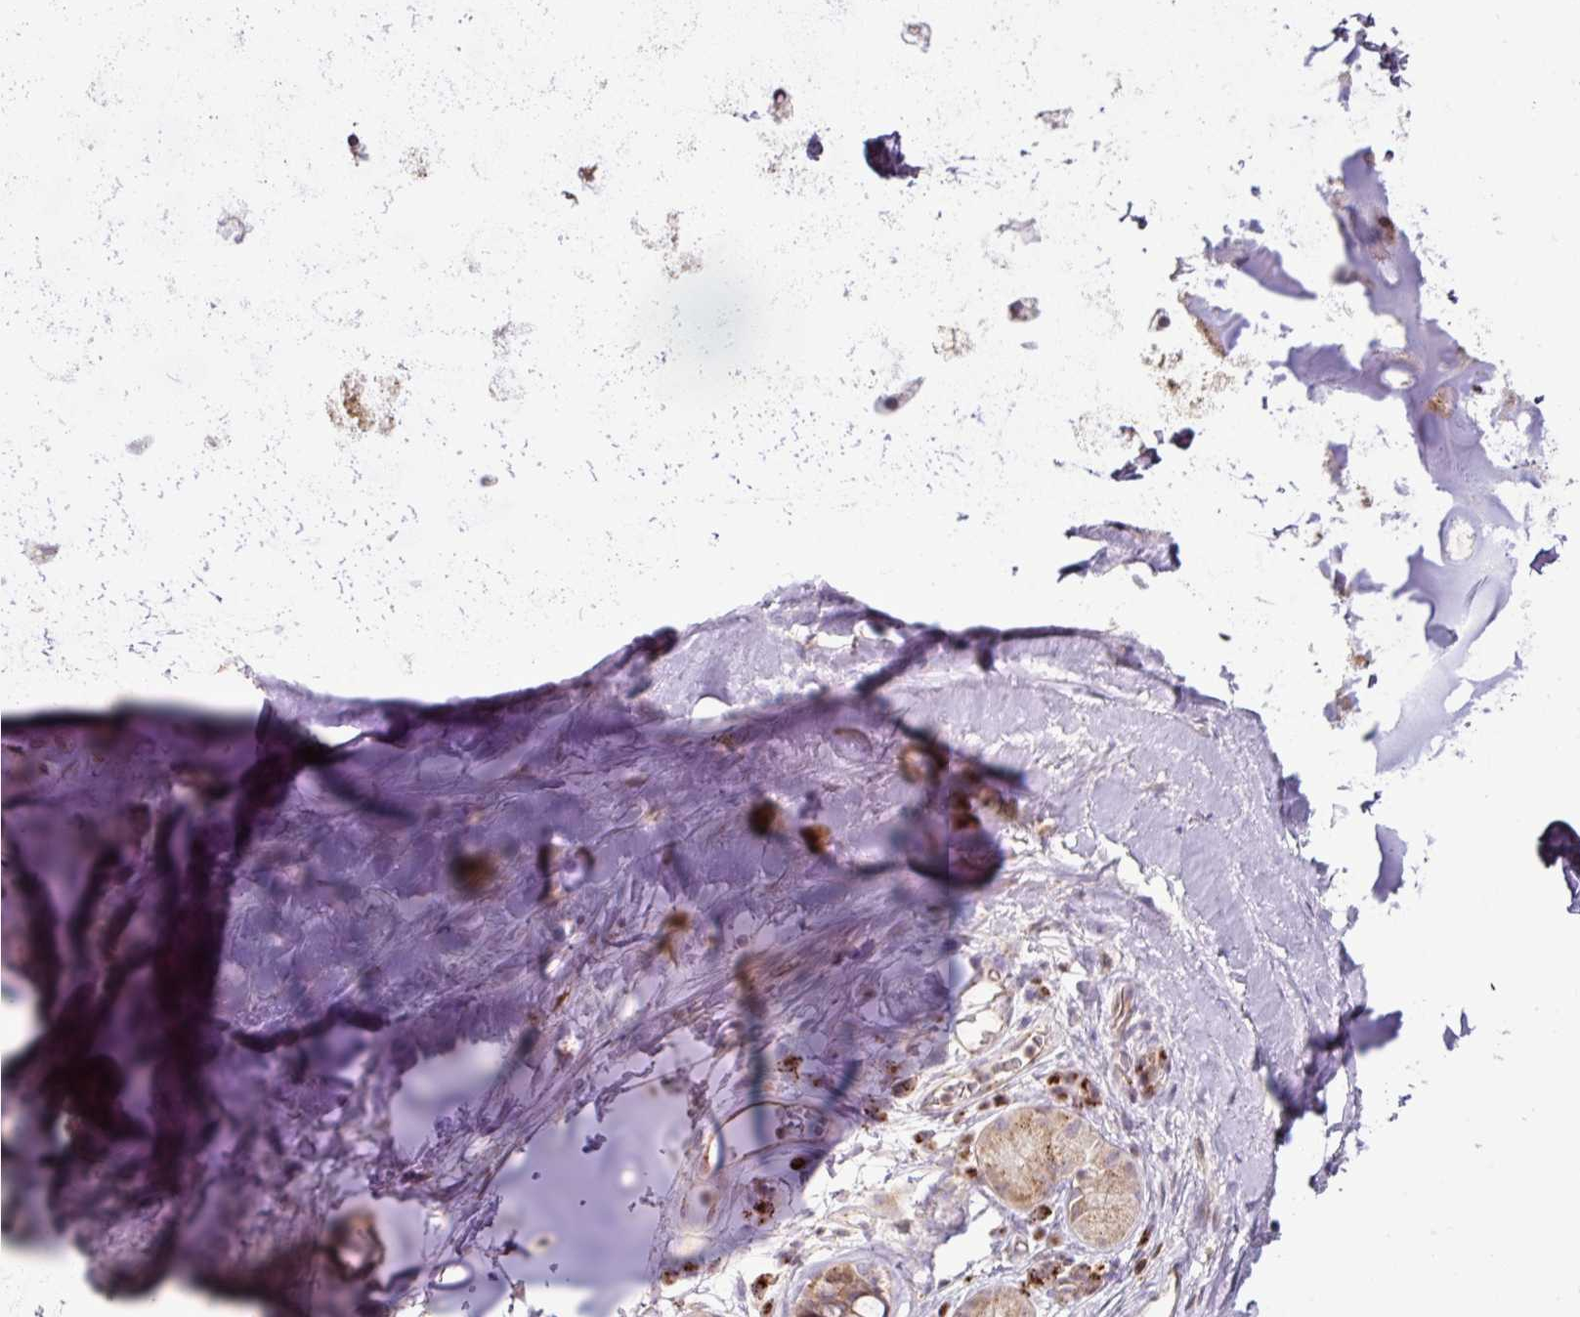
{"staining": {"intensity": "negative", "quantity": "none", "location": "none"}, "tissue": "adipose tissue", "cell_type": "Adipocytes", "image_type": "normal", "snomed": [{"axis": "morphology", "description": "Normal tissue, NOS"}, {"axis": "topography", "description": "Cartilage tissue"}, {"axis": "topography", "description": "Bronchus"}], "caption": "Adipocytes are negative for protein expression in benign human adipose tissue. (DAB immunohistochemistry visualized using brightfield microscopy, high magnification).", "gene": "CXCR5", "patient": {"sex": "male", "age": 58}}